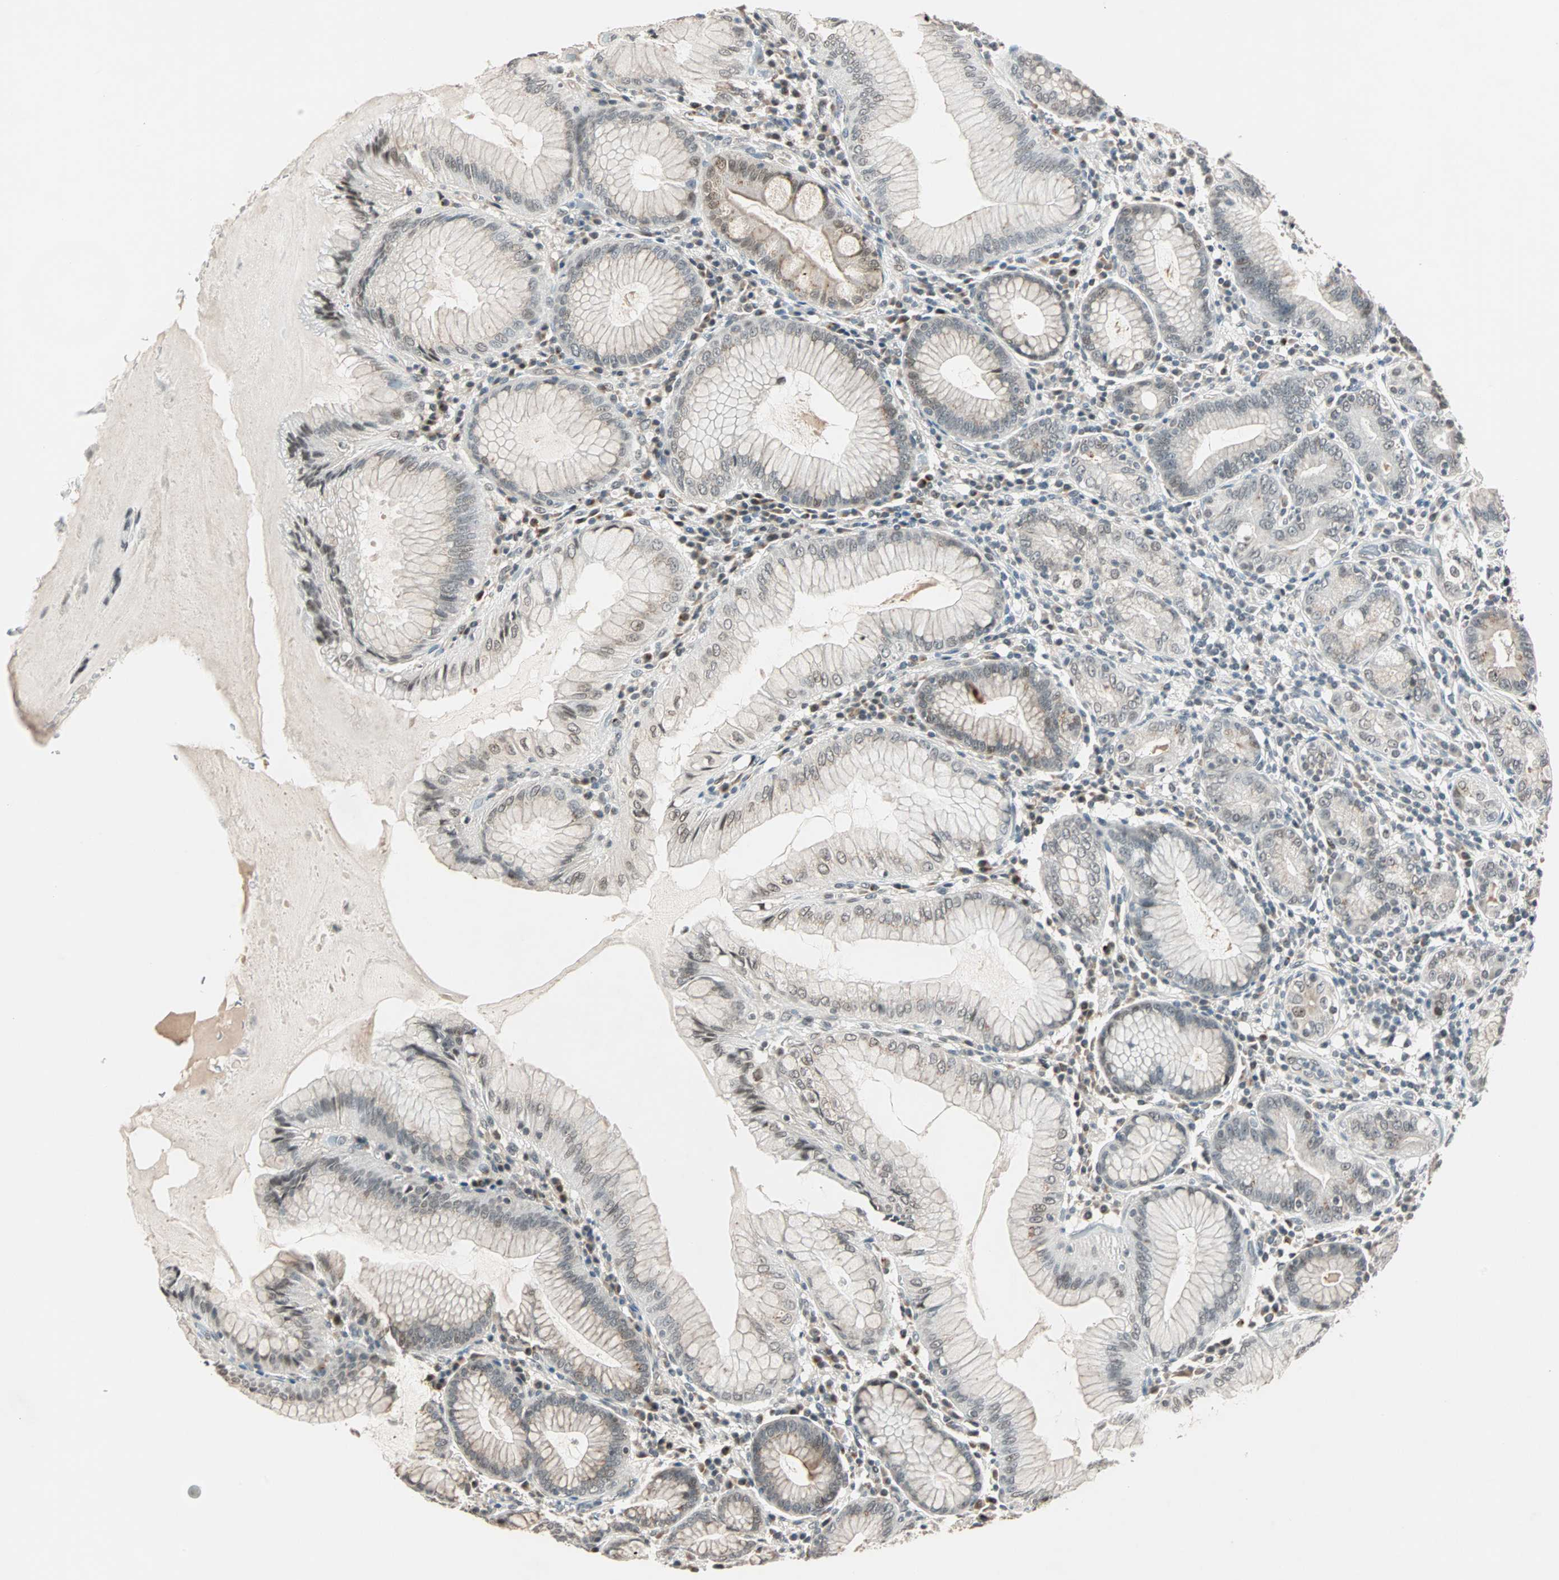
{"staining": {"intensity": "weak", "quantity": "25%-75%", "location": "cytoplasmic/membranous,nuclear"}, "tissue": "stomach", "cell_type": "Glandular cells", "image_type": "normal", "snomed": [{"axis": "morphology", "description": "Normal tissue, NOS"}, {"axis": "topography", "description": "Stomach, lower"}], "caption": "Weak cytoplasmic/membranous,nuclear protein expression is present in about 25%-75% of glandular cells in stomach.", "gene": "PRDM2", "patient": {"sex": "female", "age": 76}}